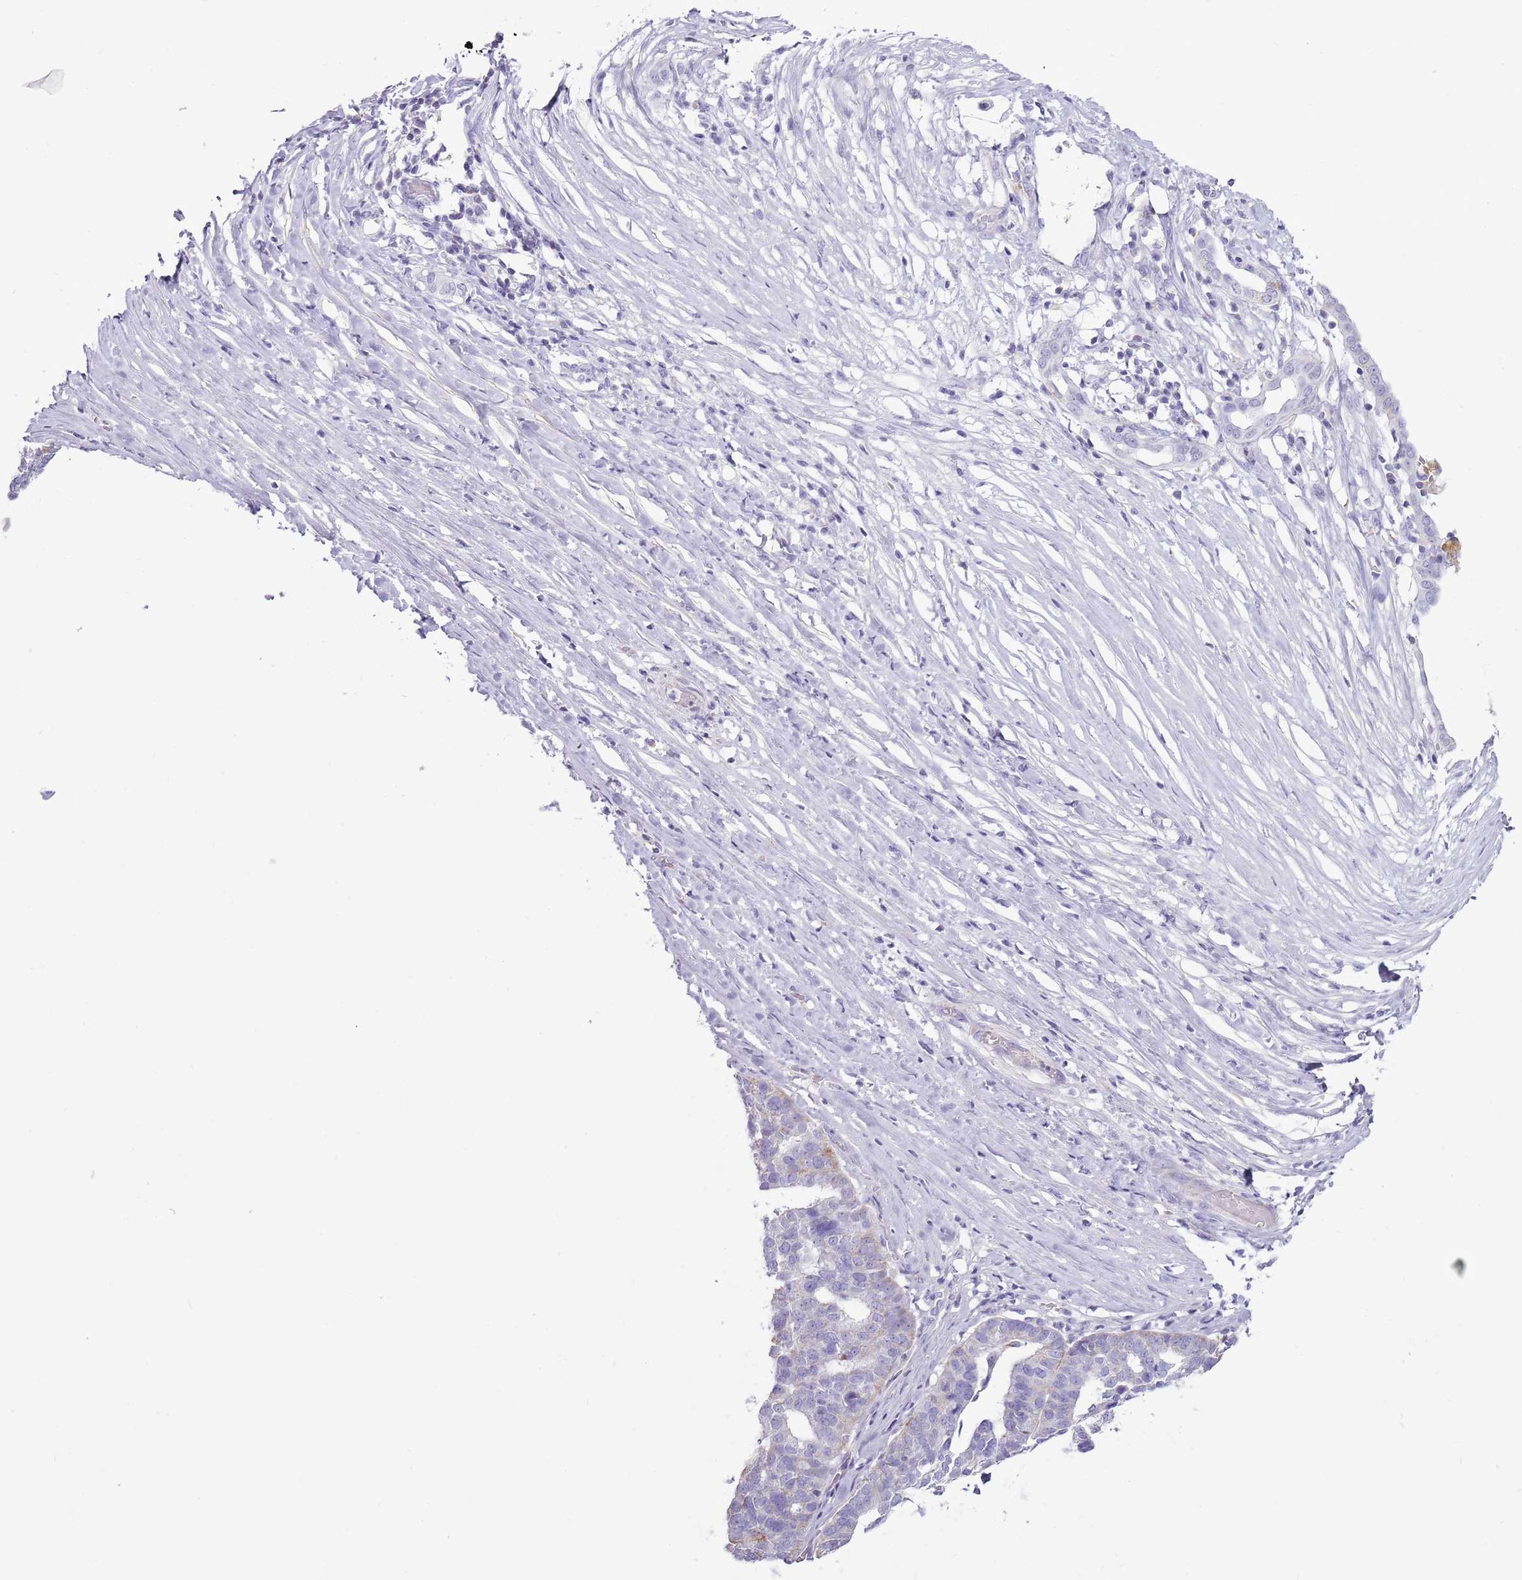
{"staining": {"intensity": "negative", "quantity": "none", "location": "none"}, "tissue": "ovarian cancer", "cell_type": "Tumor cells", "image_type": "cancer", "snomed": [{"axis": "morphology", "description": "Cystadenocarcinoma, serous, NOS"}, {"axis": "topography", "description": "Ovary"}], "caption": "Immunohistochemistry (IHC) photomicrograph of neoplastic tissue: ovarian serous cystadenocarcinoma stained with DAB displays no significant protein positivity in tumor cells. The staining was performed using DAB to visualize the protein expression in brown, while the nuclei were stained in blue with hematoxylin (Magnification: 20x).", "gene": "SLC23A1", "patient": {"sex": "female", "age": 59}}